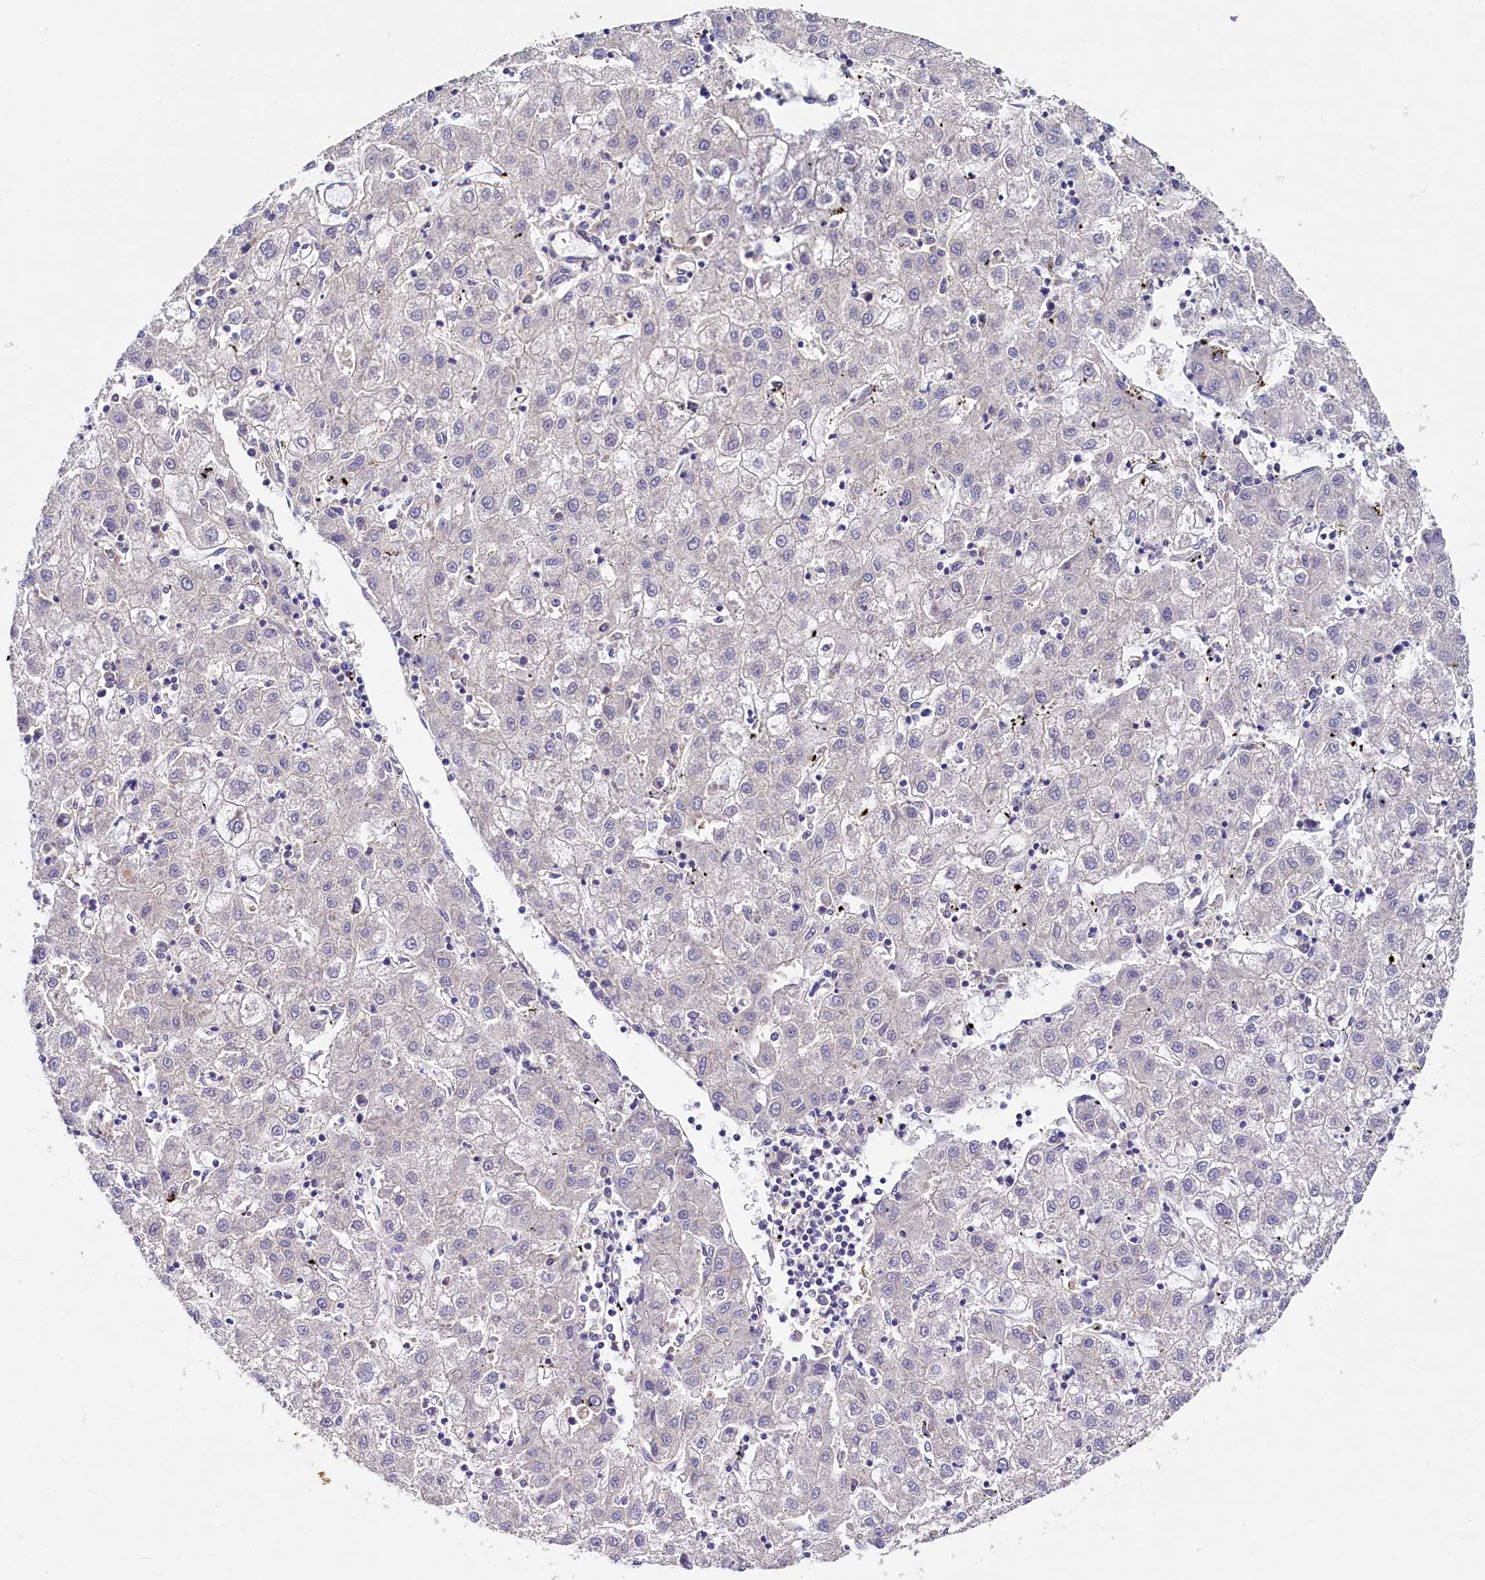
{"staining": {"intensity": "negative", "quantity": "none", "location": "none"}, "tissue": "liver cancer", "cell_type": "Tumor cells", "image_type": "cancer", "snomed": [{"axis": "morphology", "description": "Carcinoma, Hepatocellular, NOS"}, {"axis": "topography", "description": "Liver"}], "caption": "This is an immunohistochemistry (IHC) micrograph of human liver cancer. There is no positivity in tumor cells.", "gene": "QARS1", "patient": {"sex": "male", "age": 72}}